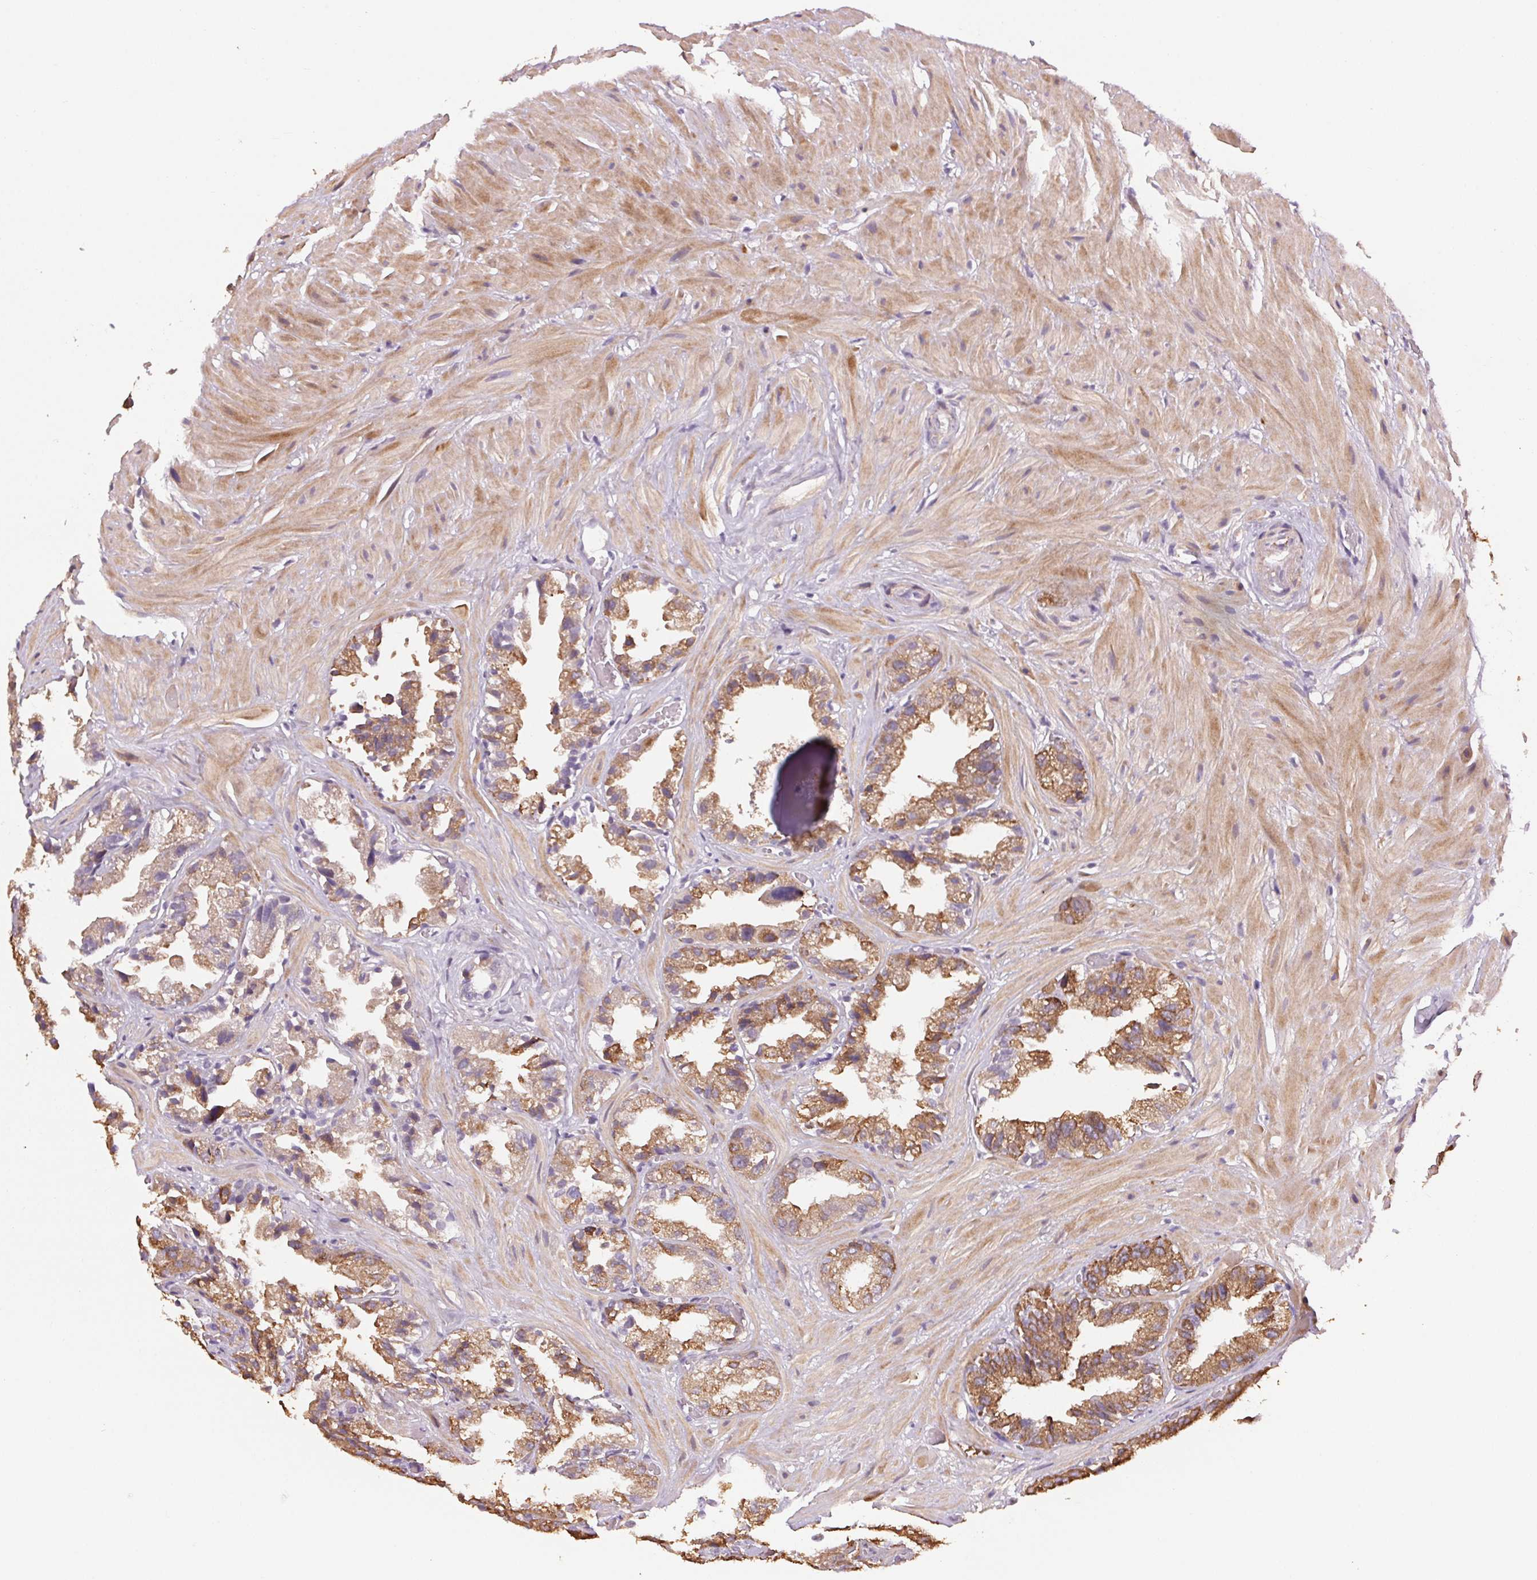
{"staining": {"intensity": "strong", "quantity": ">75%", "location": "cytoplasmic/membranous"}, "tissue": "seminal vesicle", "cell_type": "Glandular cells", "image_type": "normal", "snomed": [{"axis": "morphology", "description": "Normal tissue, NOS"}, {"axis": "topography", "description": "Seminal veicle"}], "caption": "Seminal vesicle stained with immunohistochemistry (IHC) displays strong cytoplasmic/membranous positivity in approximately >75% of glandular cells. Immunohistochemistry (ihc) stains the protein in brown and the nuclei are stained blue.", "gene": "HHLA2", "patient": {"sex": "male", "age": 57}}